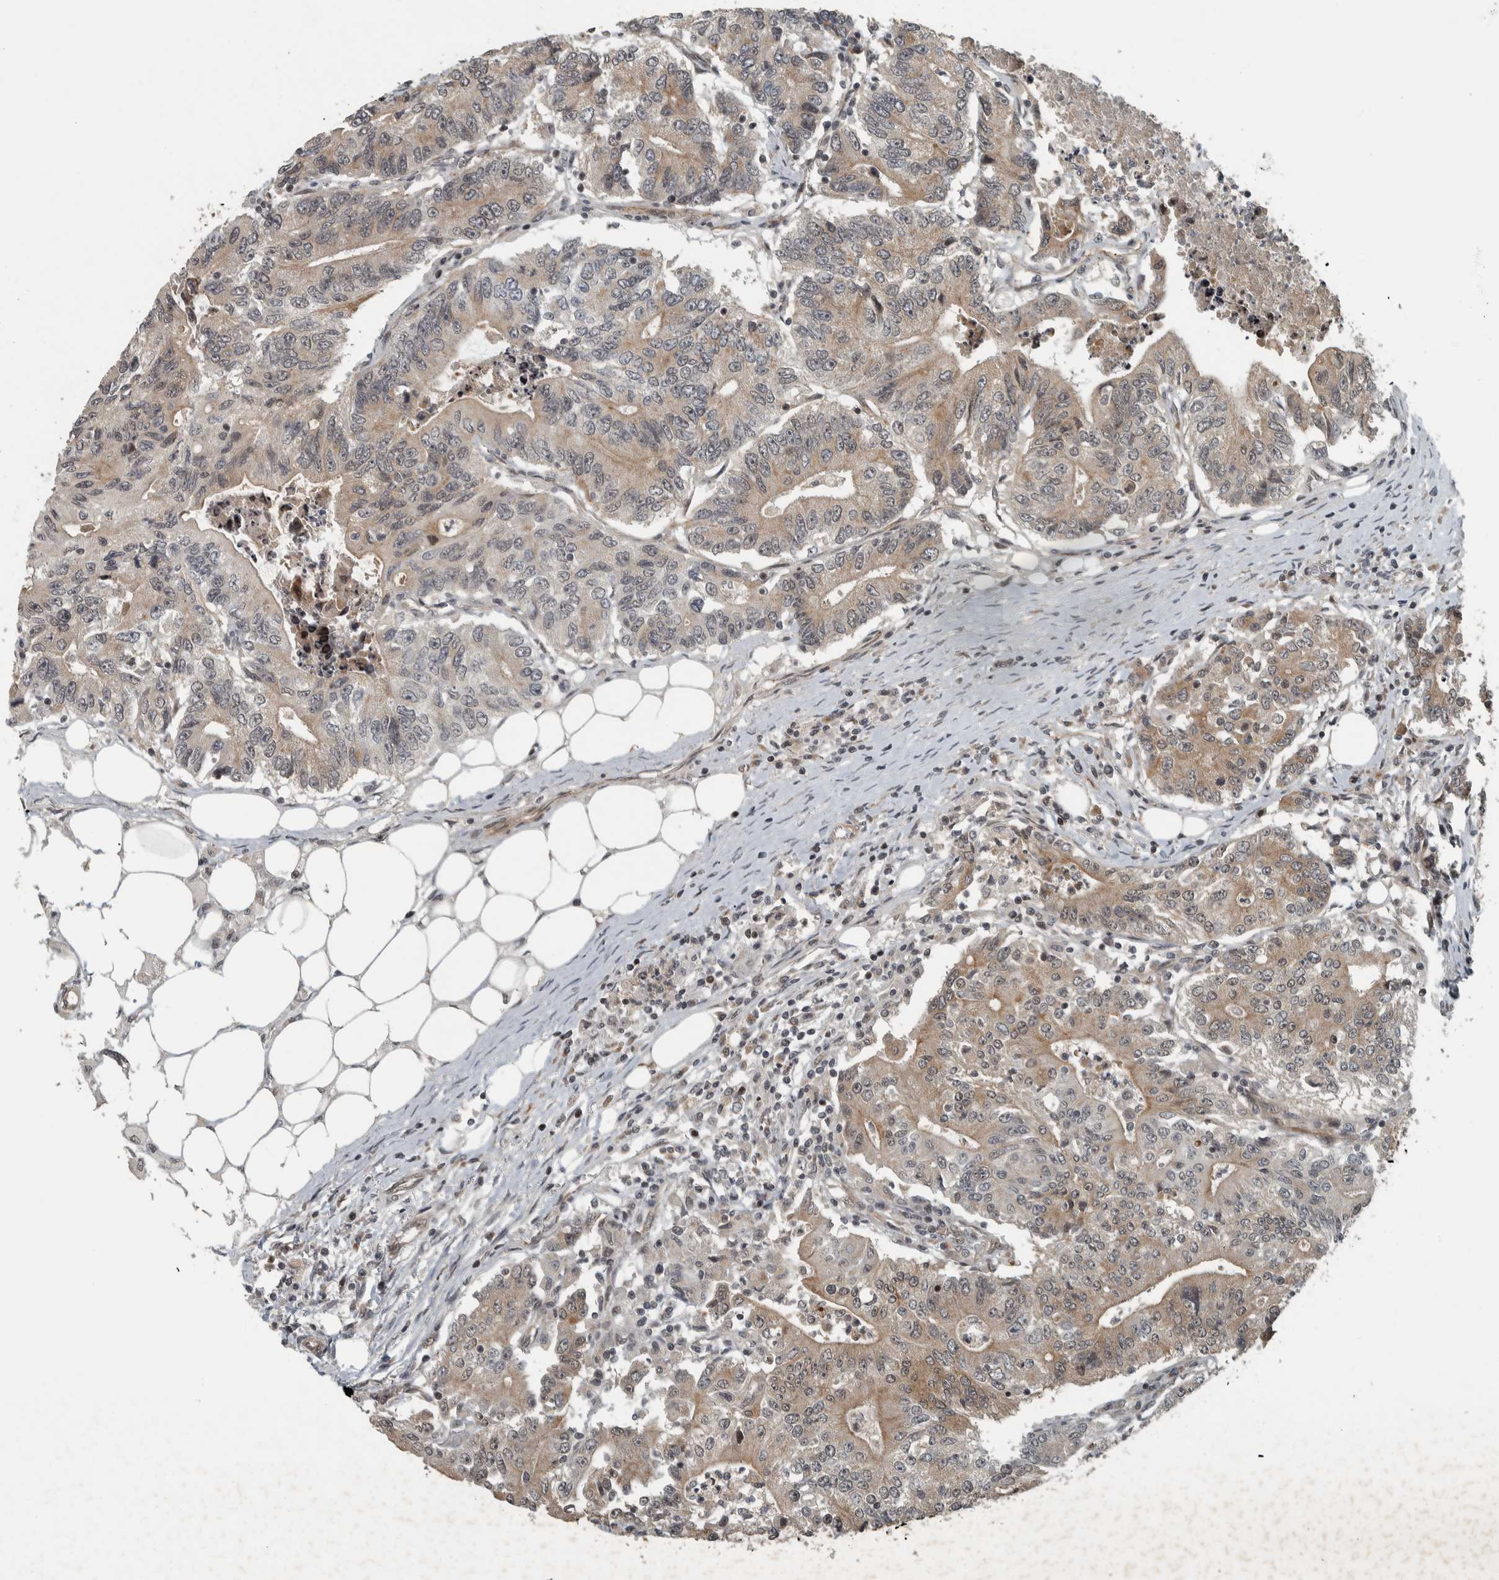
{"staining": {"intensity": "weak", "quantity": ">75%", "location": "cytoplasmic/membranous,nuclear"}, "tissue": "colorectal cancer", "cell_type": "Tumor cells", "image_type": "cancer", "snomed": [{"axis": "morphology", "description": "Adenocarcinoma, NOS"}, {"axis": "topography", "description": "Colon"}], "caption": "IHC histopathology image of neoplastic tissue: human colorectal cancer (adenocarcinoma) stained using IHC exhibits low levels of weak protein expression localized specifically in the cytoplasmic/membranous and nuclear of tumor cells, appearing as a cytoplasmic/membranous and nuclear brown color.", "gene": "NAPG", "patient": {"sex": "female", "age": 77}}